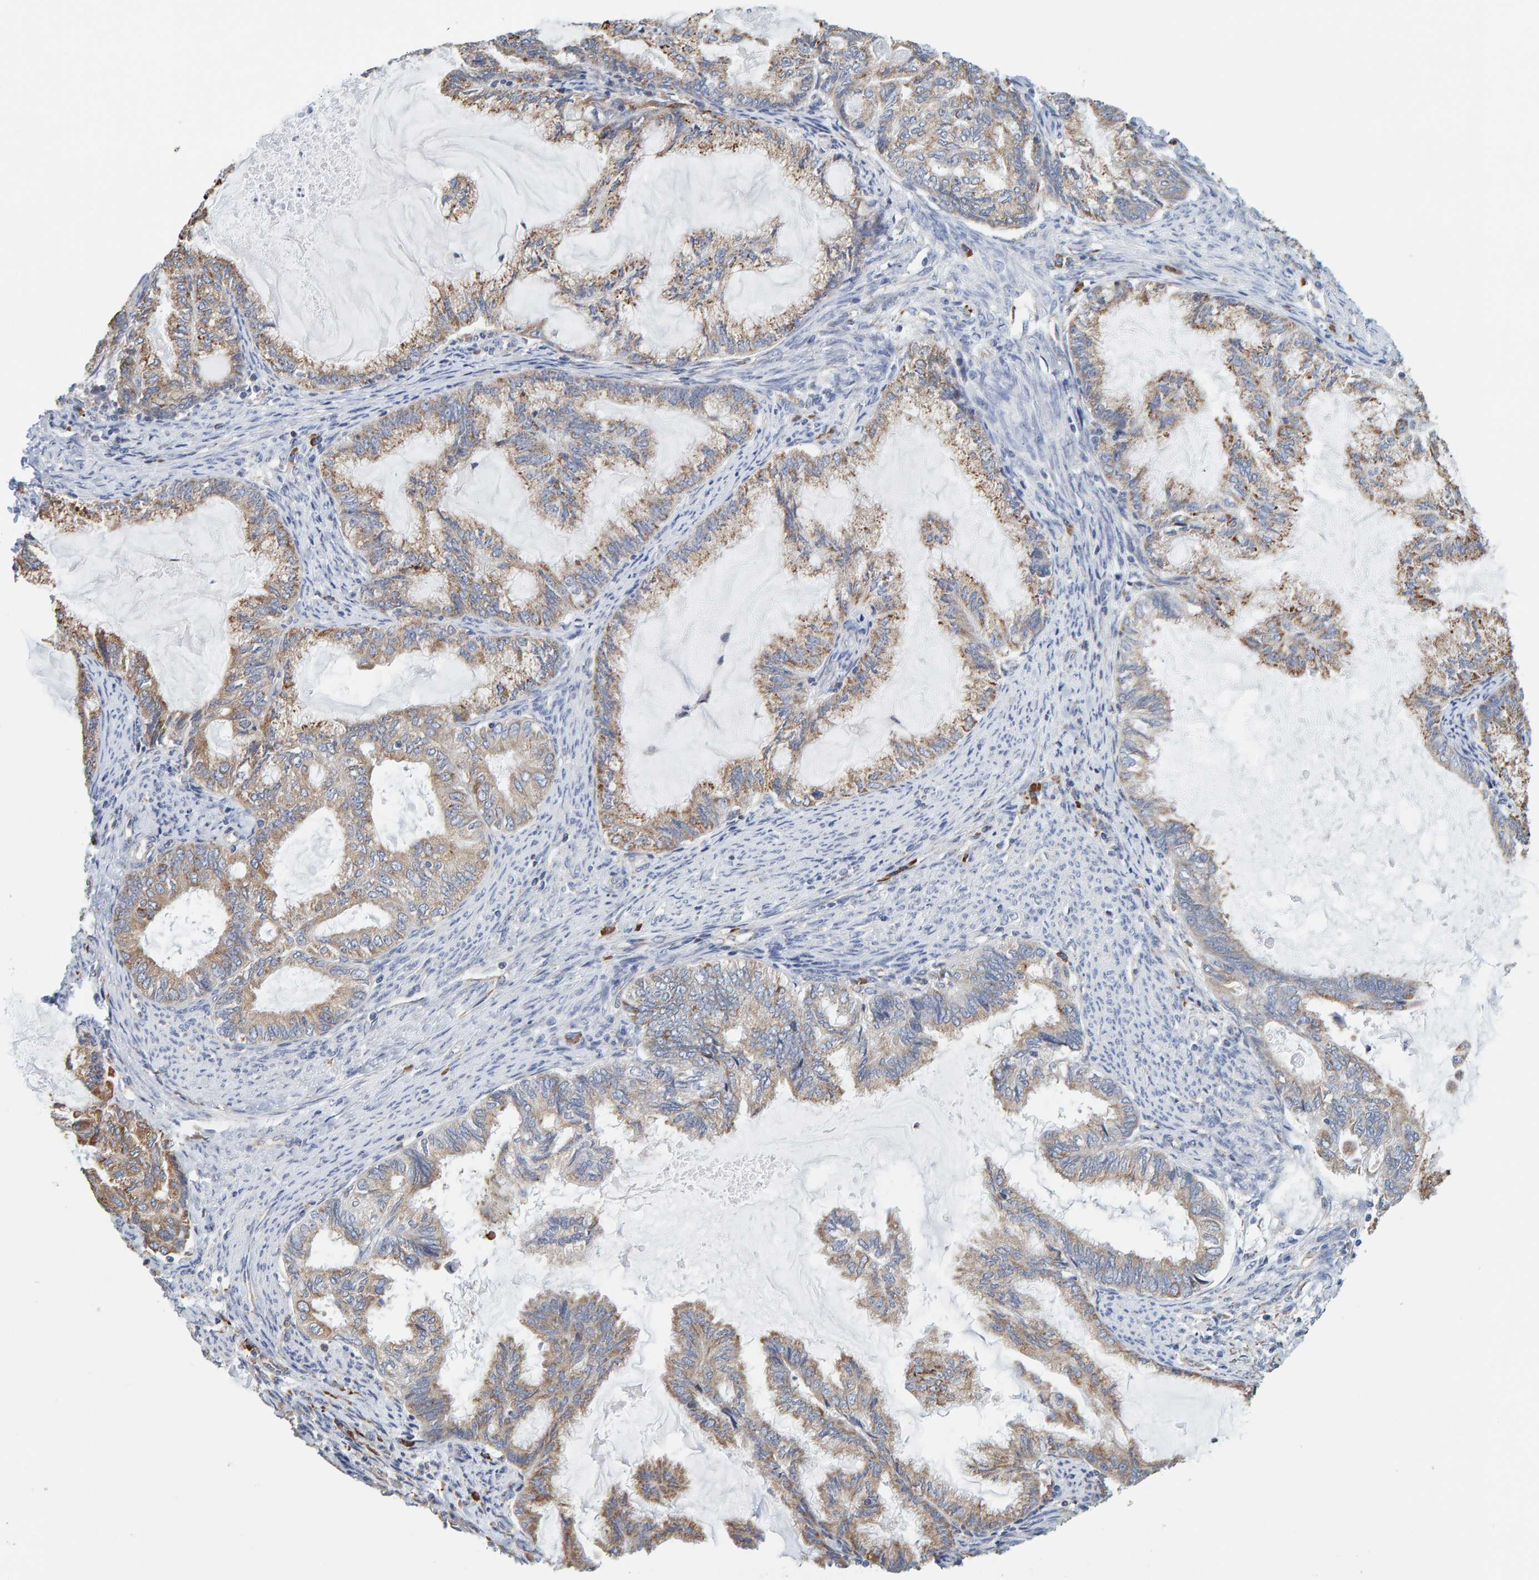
{"staining": {"intensity": "moderate", "quantity": ">75%", "location": "cytoplasmic/membranous"}, "tissue": "endometrial cancer", "cell_type": "Tumor cells", "image_type": "cancer", "snomed": [{"axis": "morphology", "description": "Adenocarcinoma, NOS"}, {"axis": "topography", "description": "Endometrium"}], "caption": "High-power microscopy captured an immunohistochemistry micrograph of endometrial cancer, revealing moderate cytoplasmic/membranous expression in approximately >75% of tumor cells.", "gene": "SGPL1", "patient": {"sex": "female", "age": 86}}